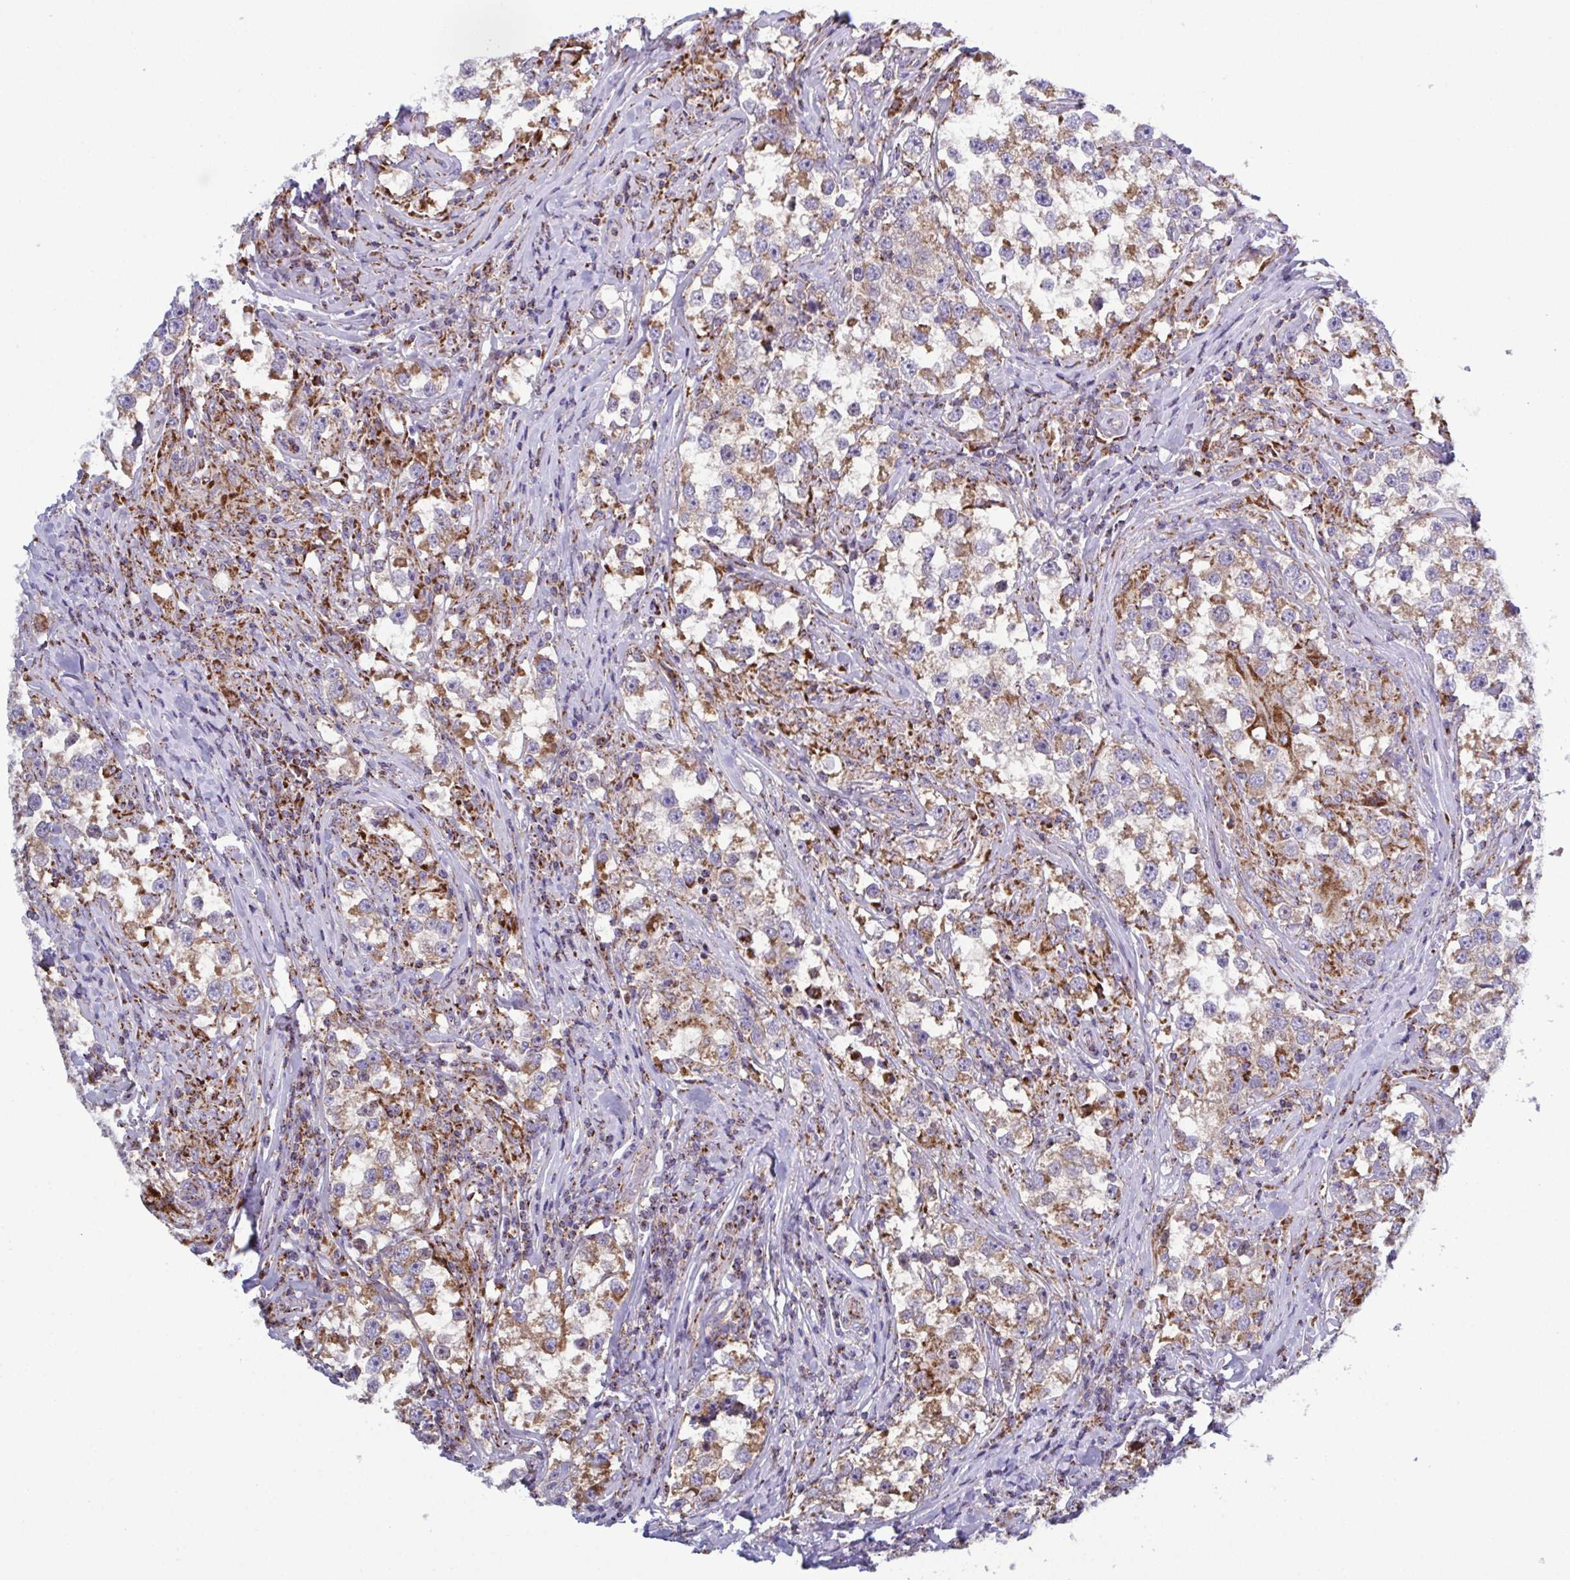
{"staining": {"intensity": "moderate", "quantity": "25%-75%", "location": "cytoplasmic/membranous"}, "tissue": "testis cancer", "cell_type": "Tumor cells", "image_type": "cancer", "snomed": [{"axis": "morphology", "description": "Seminoma, NOS"}, {"axis": "topography", "description": "Testis"}], "caption": "Approximately 25%-75% of tumor cells in human testis cancer exhibit moderate cytoplasmic/membranous protein staining as visualized by brown immunohistochemical staining.", "gene": "CSDE1", "patient": {"sex": "male", "age": 46}}